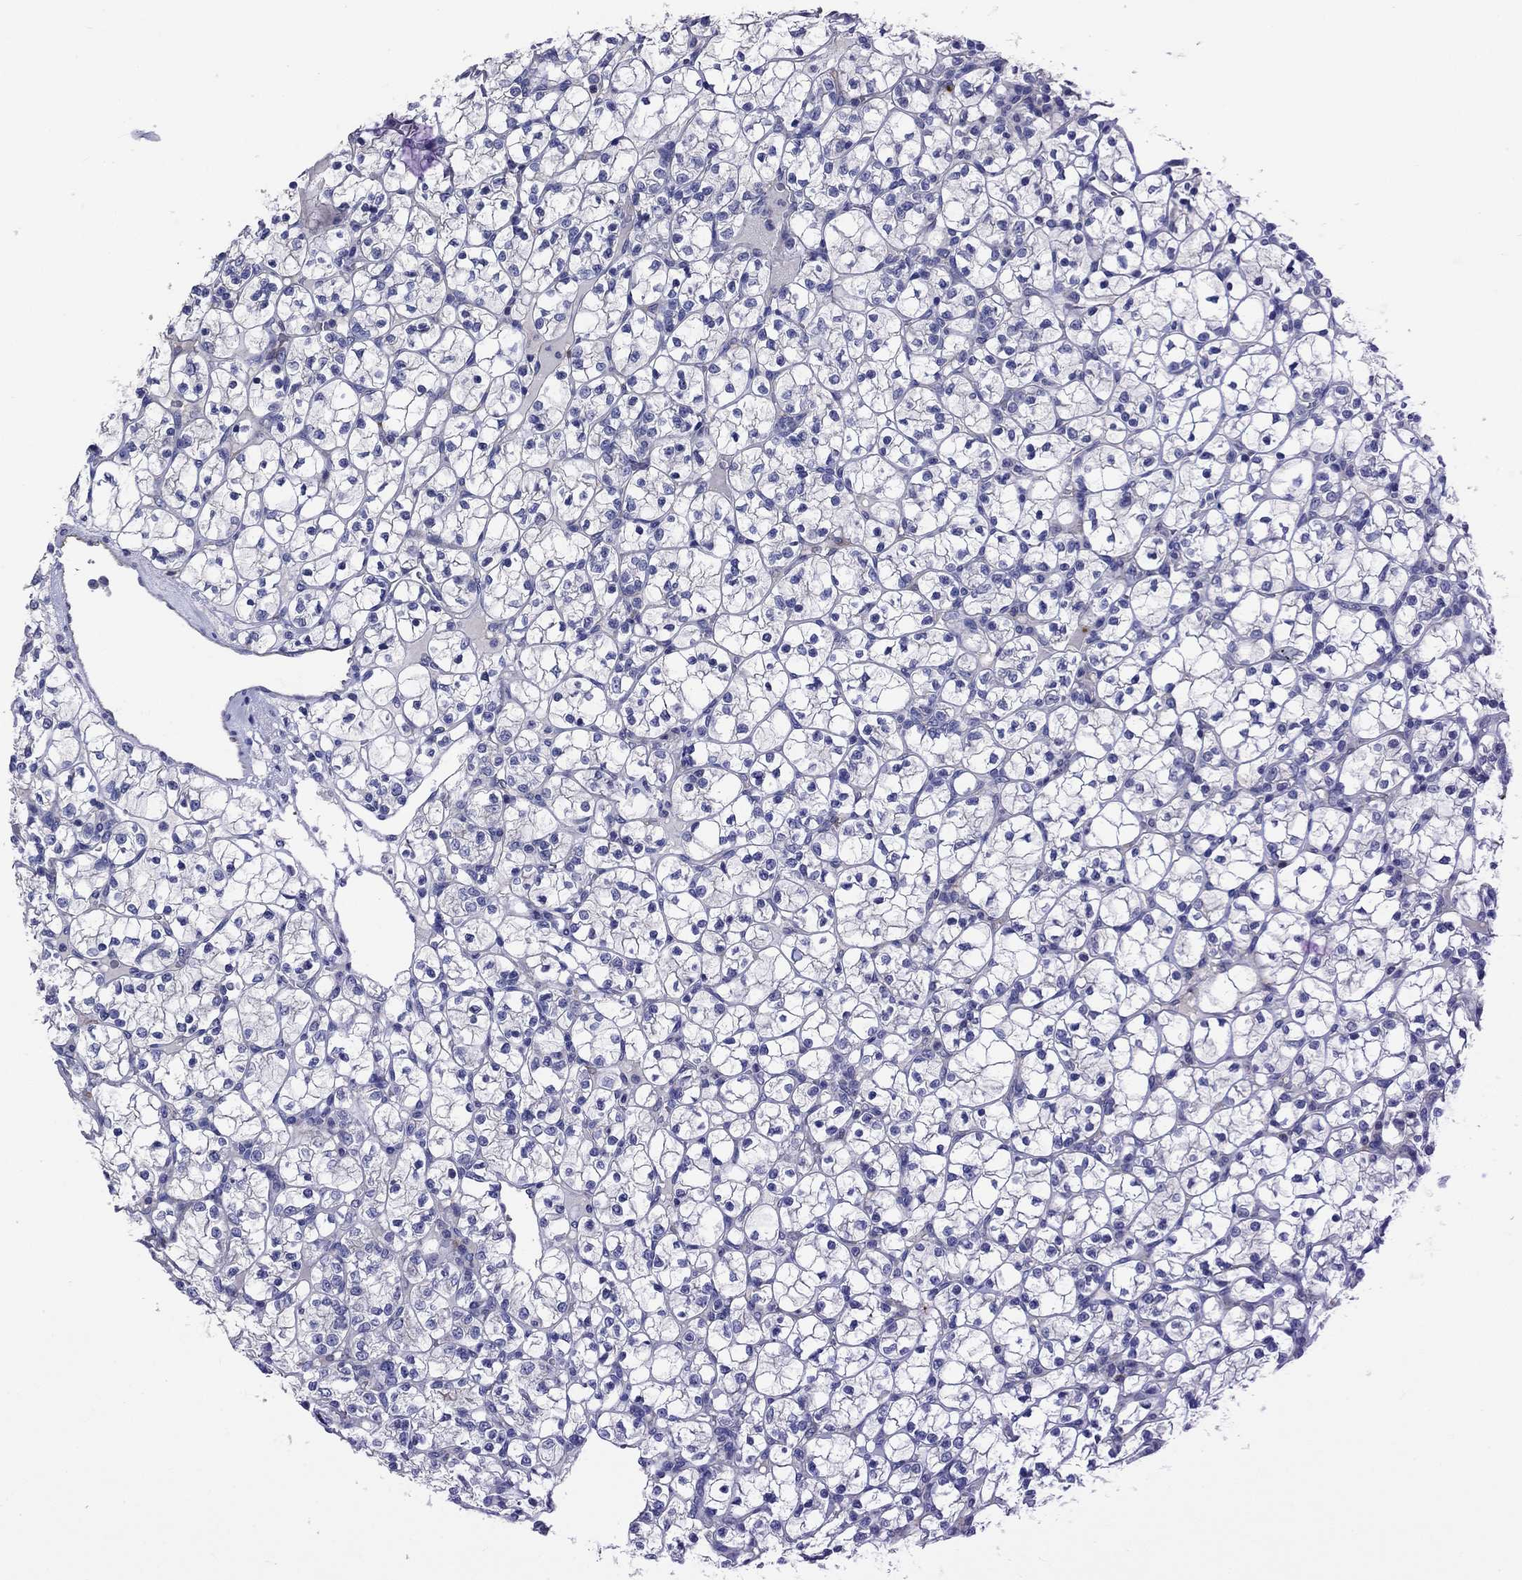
{"staining": {"intensity": "negative", "quantity": "none", "location": "none"}, "tissue": "renal cancer", "cell_type": "Tumor cells", "image_type": "cancer", "snomed": [{"axis": "morphology", "description": "Adenocarcinoma, NOS"}, {"axis": "topography", "description": "Kidney"}], "caption": "DAB (3,3'-diaminobenzidine) immunohistochemical staining of human renal adenocarcinoma displays no significant staining in tumor cells.", "gene": "CNDP1", "patient": {"sex": "female", "age": 89}}